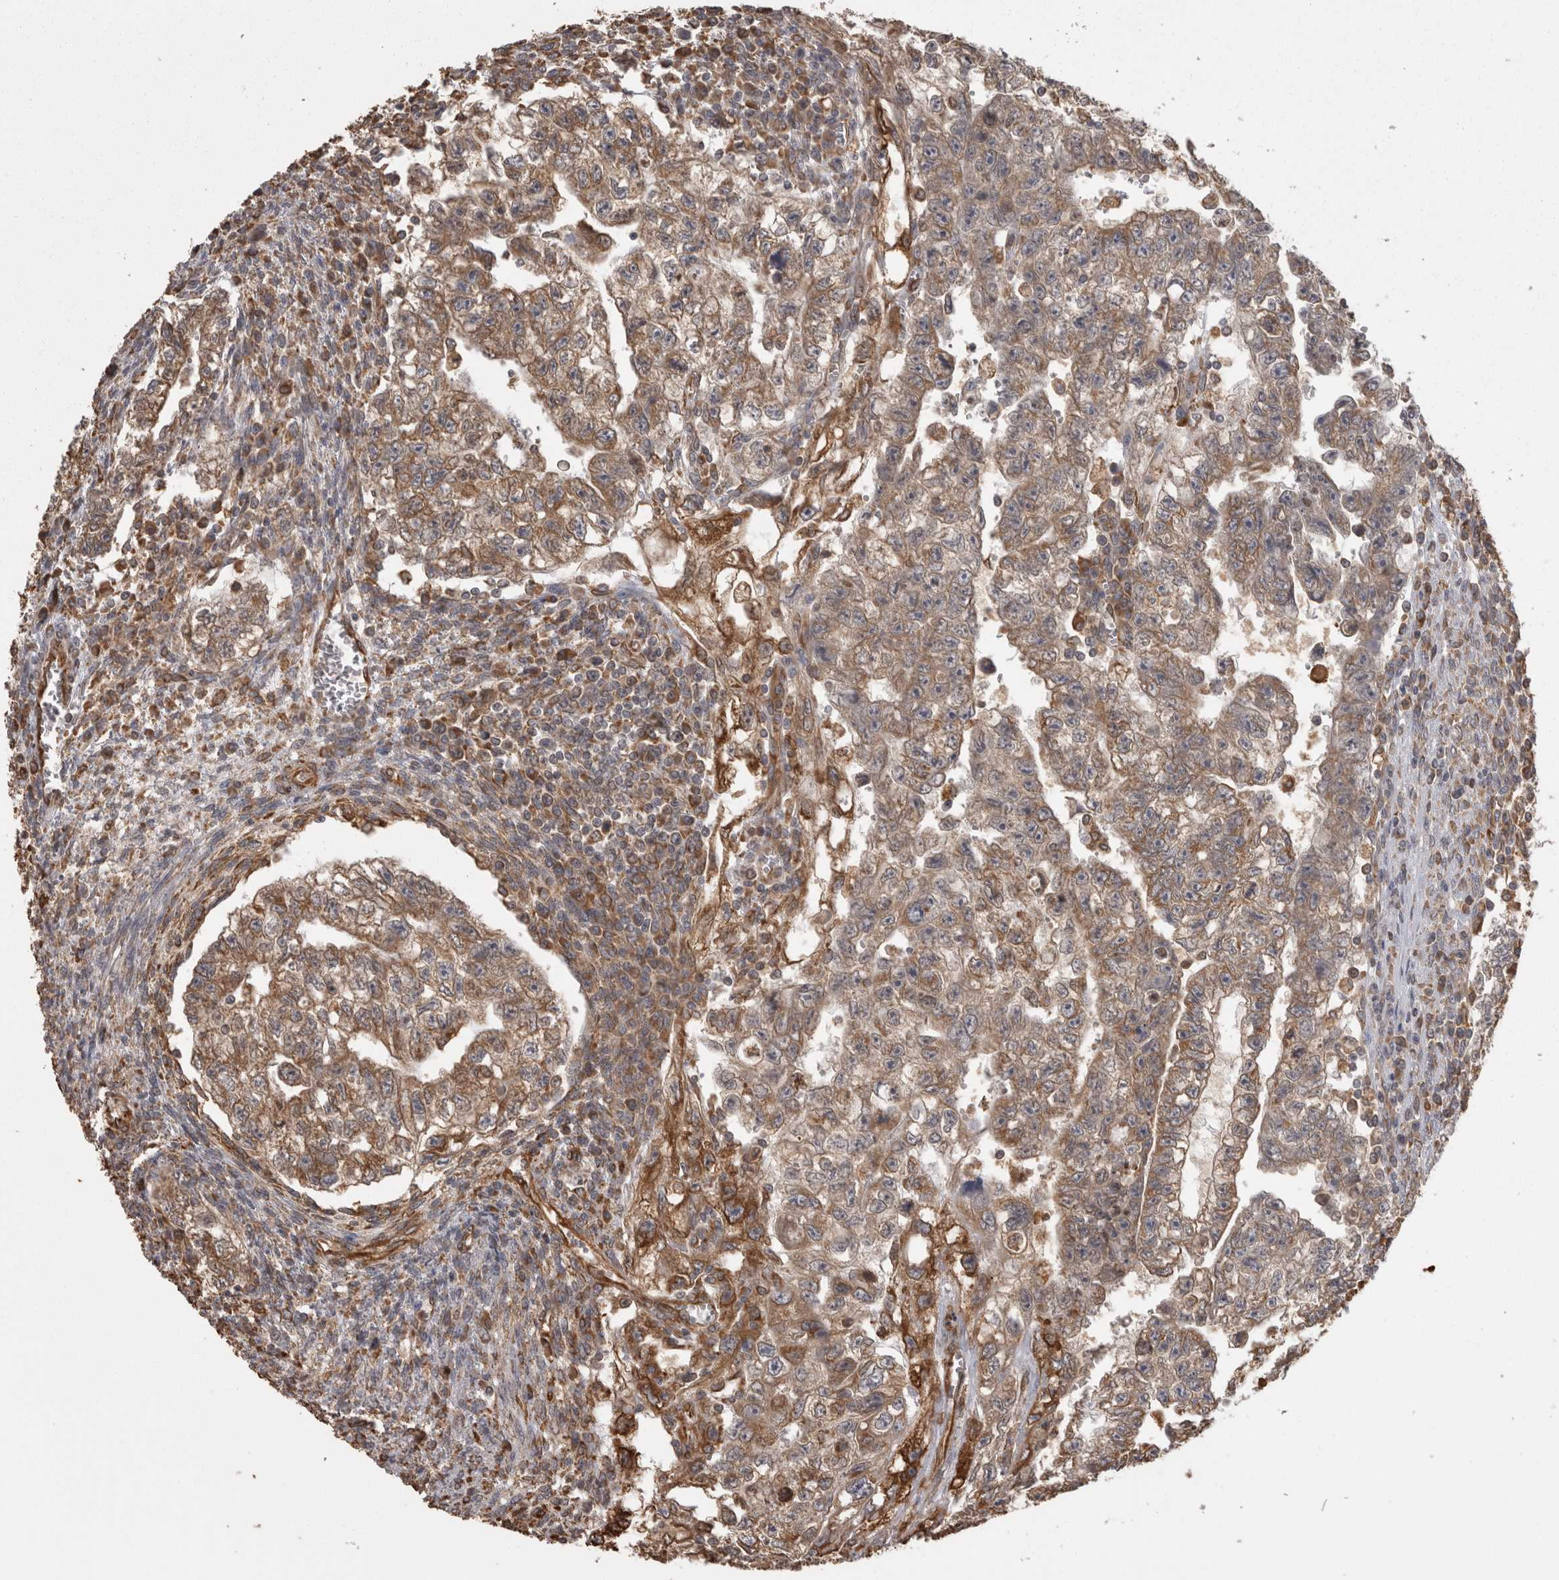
{"staining": {"intensity": "moderate", "quantity": ">75%", "location": "cytoplasmic/membranous"}, "tissue": "testis cancer", "cell_type": "Tumor cells", "image_type": "cancer", "snomed": [{"axis": "morphology", "description": "Seminoma, NOS"}, {"axis": "morphology", "description": "Carcinoma, Embryonal, NOS"}, {"axis": "topography", "description": "Testis"}], "caption": "Moderate cytoplasmic/membranous expression for a protein is appreciated in approximately >75% of tumor cells of testis seminoma using immunohistochemistry.", "gene": "PON2", "patient": {"sex": "male", "age": 38}}